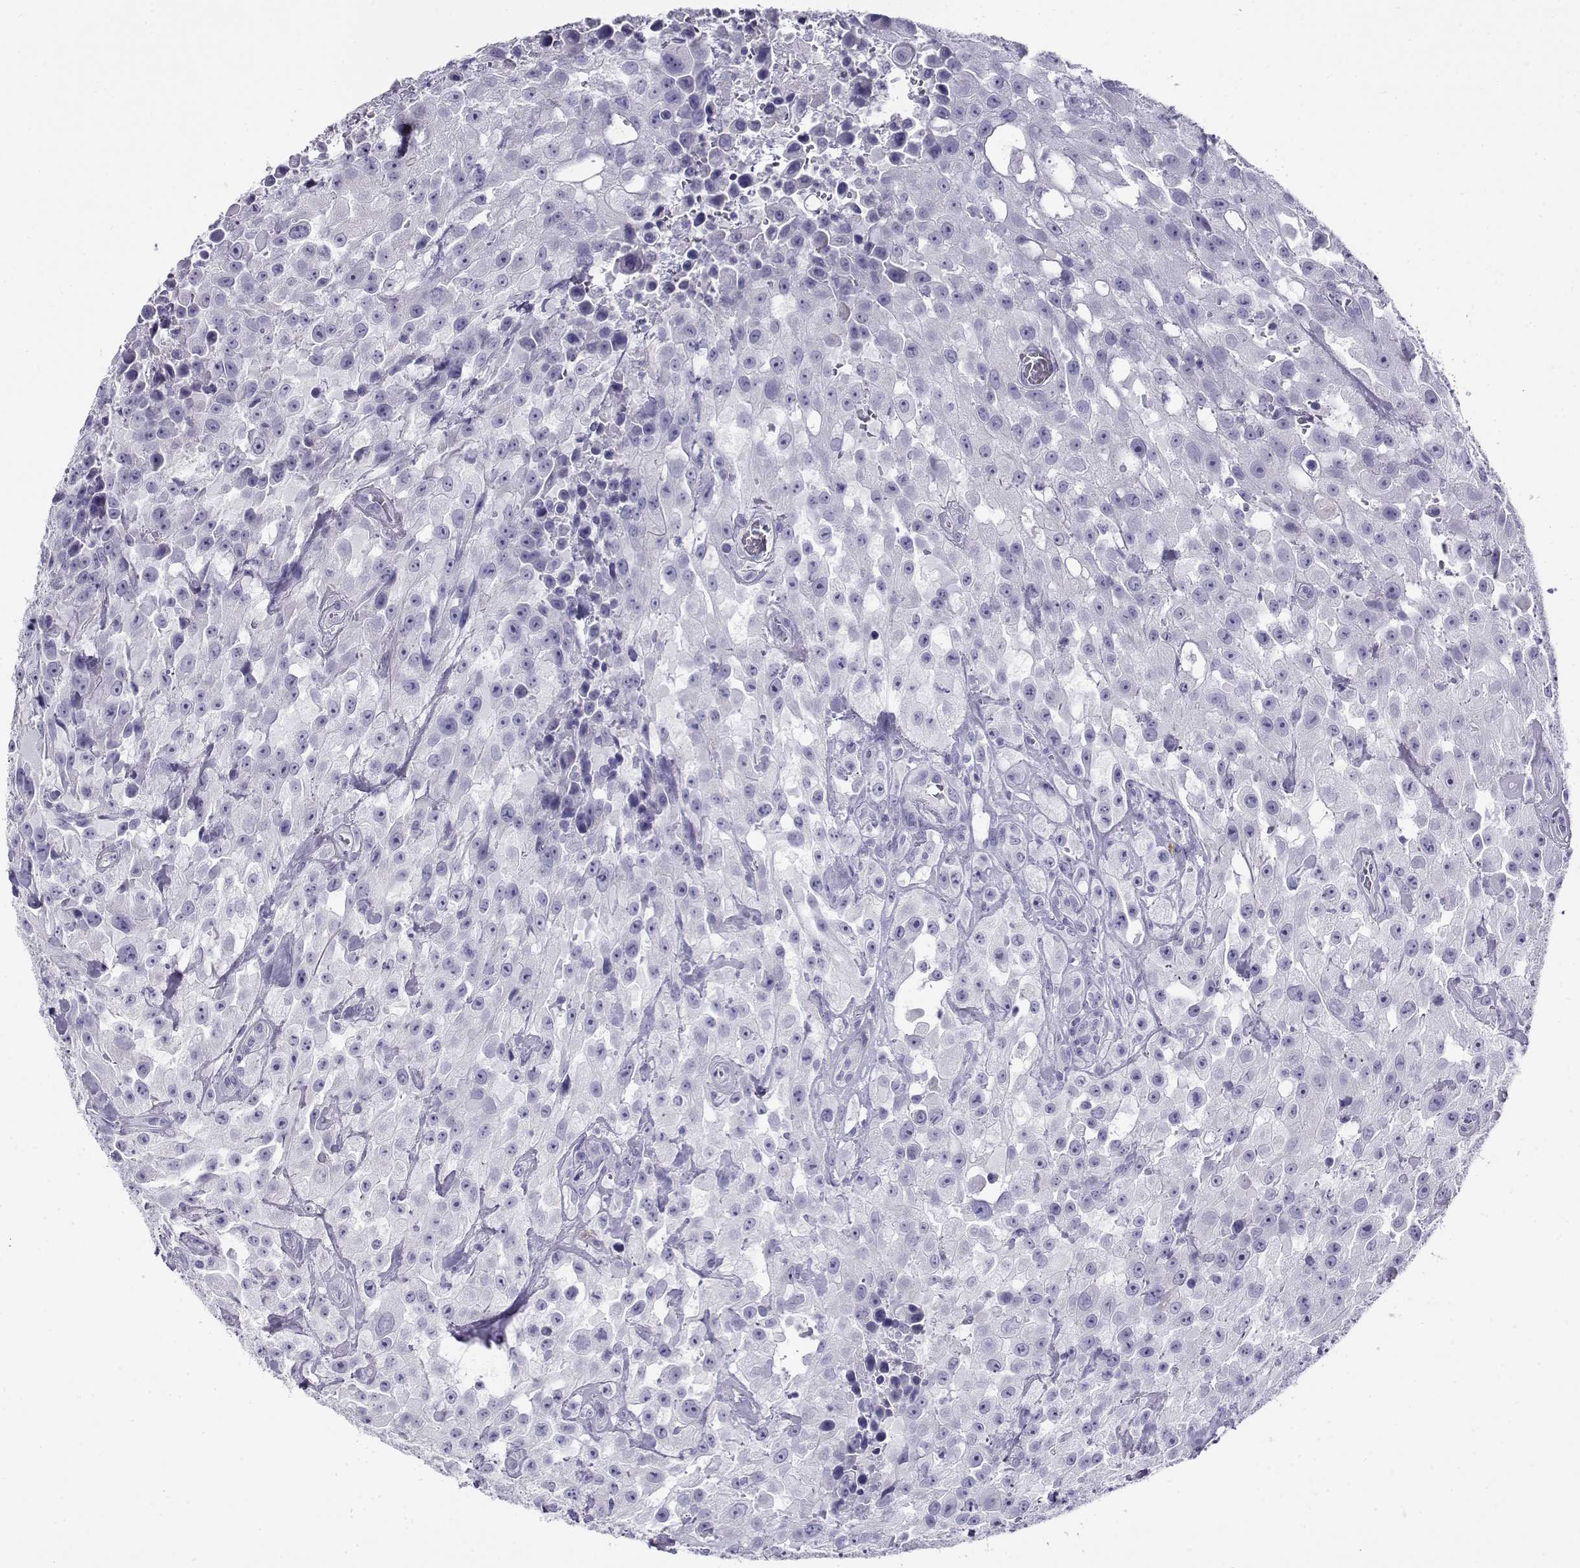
{"staining": {"intensity": "negative", "quantity": "none", "location": "none"}, "tissue": "urothelial cancer", "cell_type": "Tumor cells", "image_type": "cancer", "snomed": [{"axis": "morphology", "description": "Urothelial carcinoma, High grade"}, {"axis": "topography", "description": "Urinary bladder"}], "caption": "Immunohistochemistry histopathology image of neoplastic tissue: high-grade urothelial carcinoma stained with DAB reveals no significant protein expression in tumor cells.", "gene": "CABS1", "patient": {"sex": "male", "age": 79}}